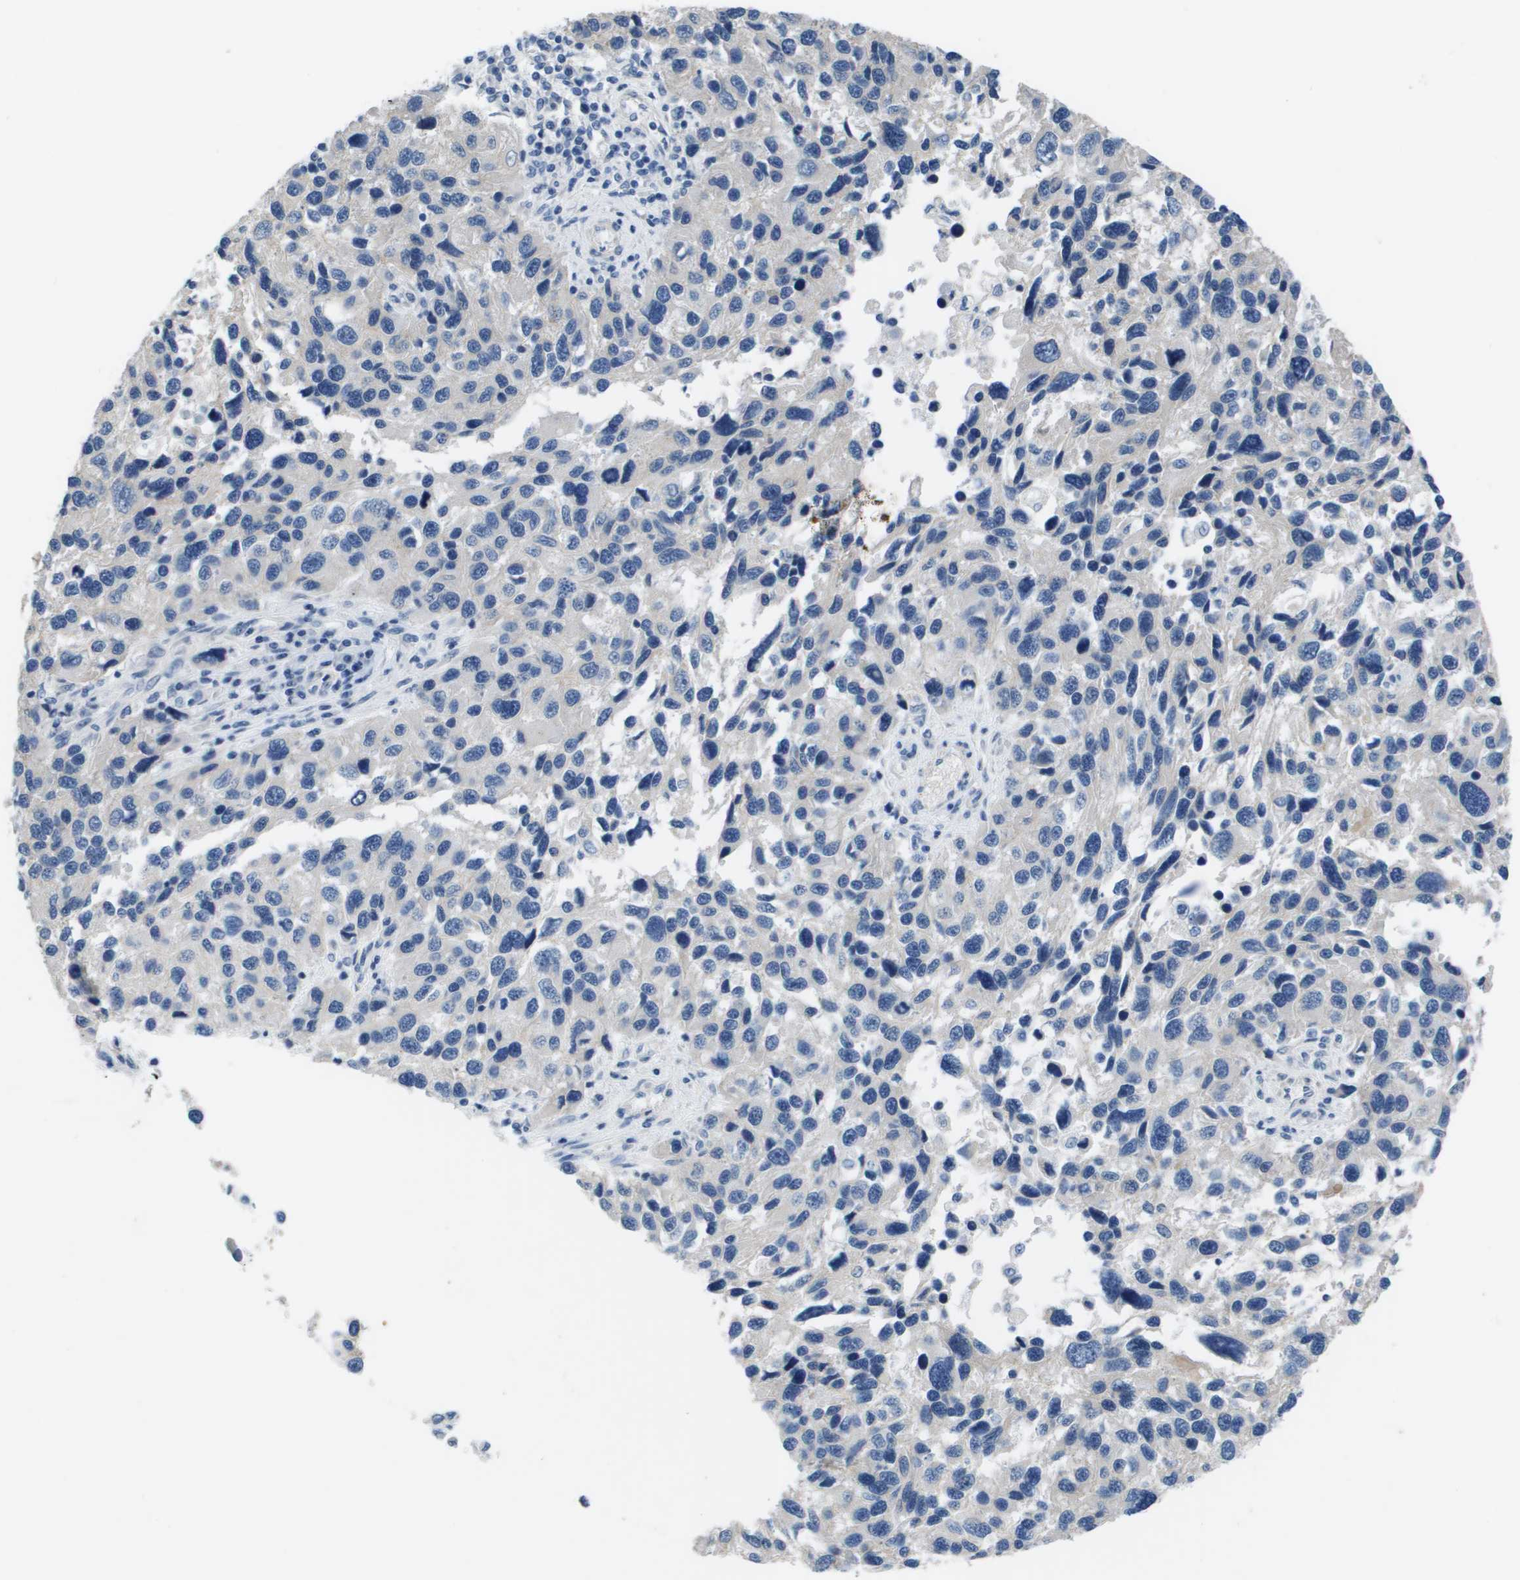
{"staining": {"intensity": "negative", "quantity": "none", "location": "none"}, "tissue": "melanoma", "cell_type": "Tumor cells", "image_type": "cancer", "snomed": [{"axis": "morphology", "description": "Malignant melanoma, NOS"}, {"axis": "topography", "description": "Skin"}], "caption": "Melanoma stained for a protein using immunohistochemistry (IHC) exhibits no expression tumor cells.", "gene": "NCS1", "patient": {"sex": "male", "age": 53}}